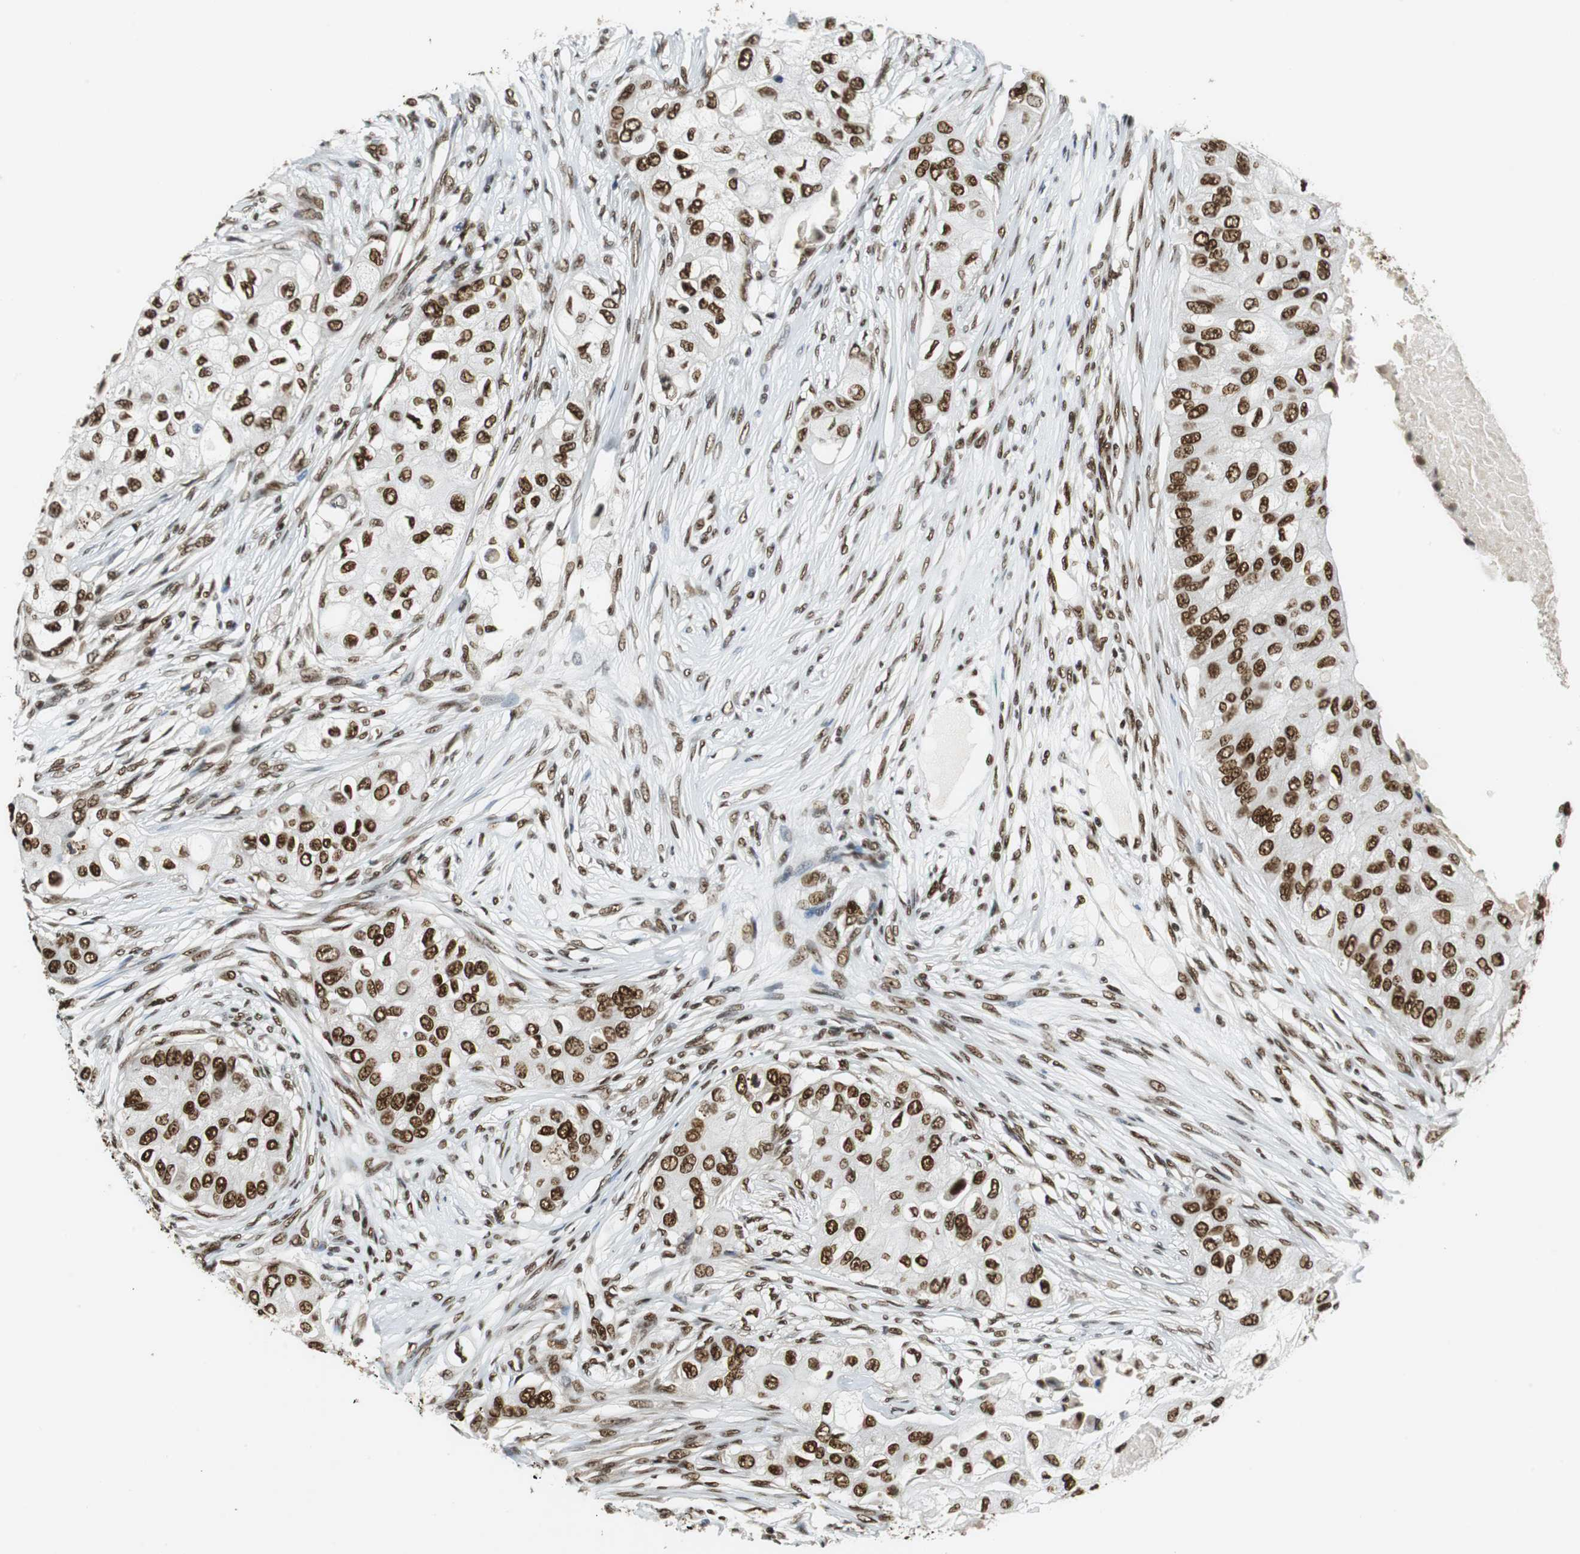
{"staining": {"intensity": "strong", "quantity": ">75%", "location": "nuclear"}, "tissue": "breast cancer", "cell_type": "Tumor cells", "image_type": "cancer", "snomed": [{"axis": "morphology", "description": "Normal tissue, NOS"}, {"axis": "morphology", "description": "Duct carcinoma"}, {"axis": "topography", "description": "Breast"}], "caption": "Immunohistochemical staining of infiltrating ductal carcinoma (breast) demonstrates high levels of strong nuclear positivity in approximately >75% of tumor cells. (DAB IHC with brightfield microscopy, high magnification).", "gene": "PRKDC", "patient": {"sex": "female", "age": 49}}